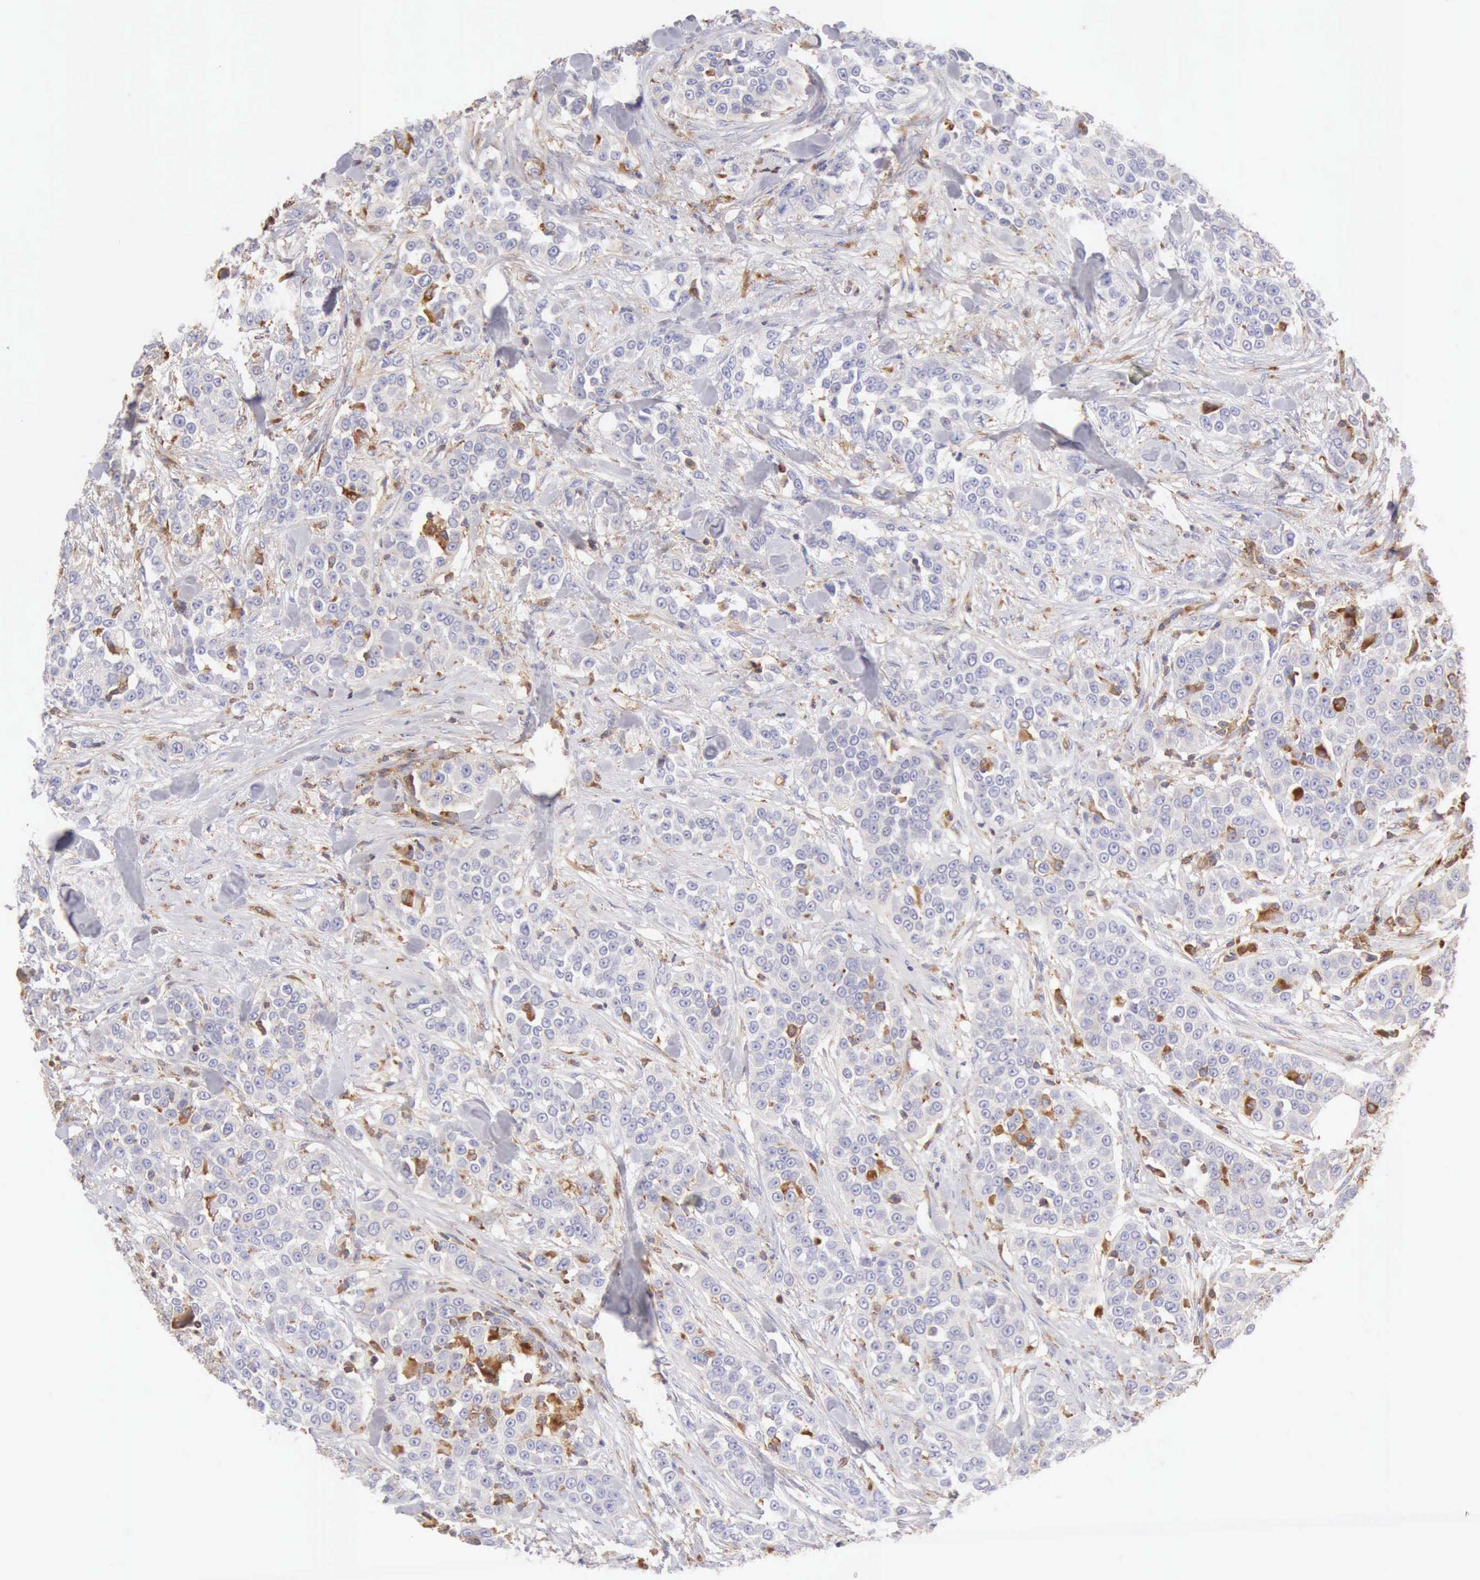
{"staining": {"intensity": "moderate", "quantity": "<25%", "location": "cytoplasmic/membranous"}, "tissue": "urothelial cancer", "cell_type": "Tumor cells", "image_type": "cancer", "snomed": [{"axis": "morphology", "description": "Urothelial carcinoma, High grade"}, {"axis": "topography", "description": "Urinary bladder"}], "caption": "A brown stain labels moderate cytoplasmic/membranous positivity of a protein in urothelial carcinoma (high-grade) tumor cells. The staining was performed using DAB to visualize the protein expression in brown, while the nuclei were stained in blue with hematoxylin (Magnification: 20x).", "gene": "ARHGAP4", "patient": {"sex": "female", "age": 80}}